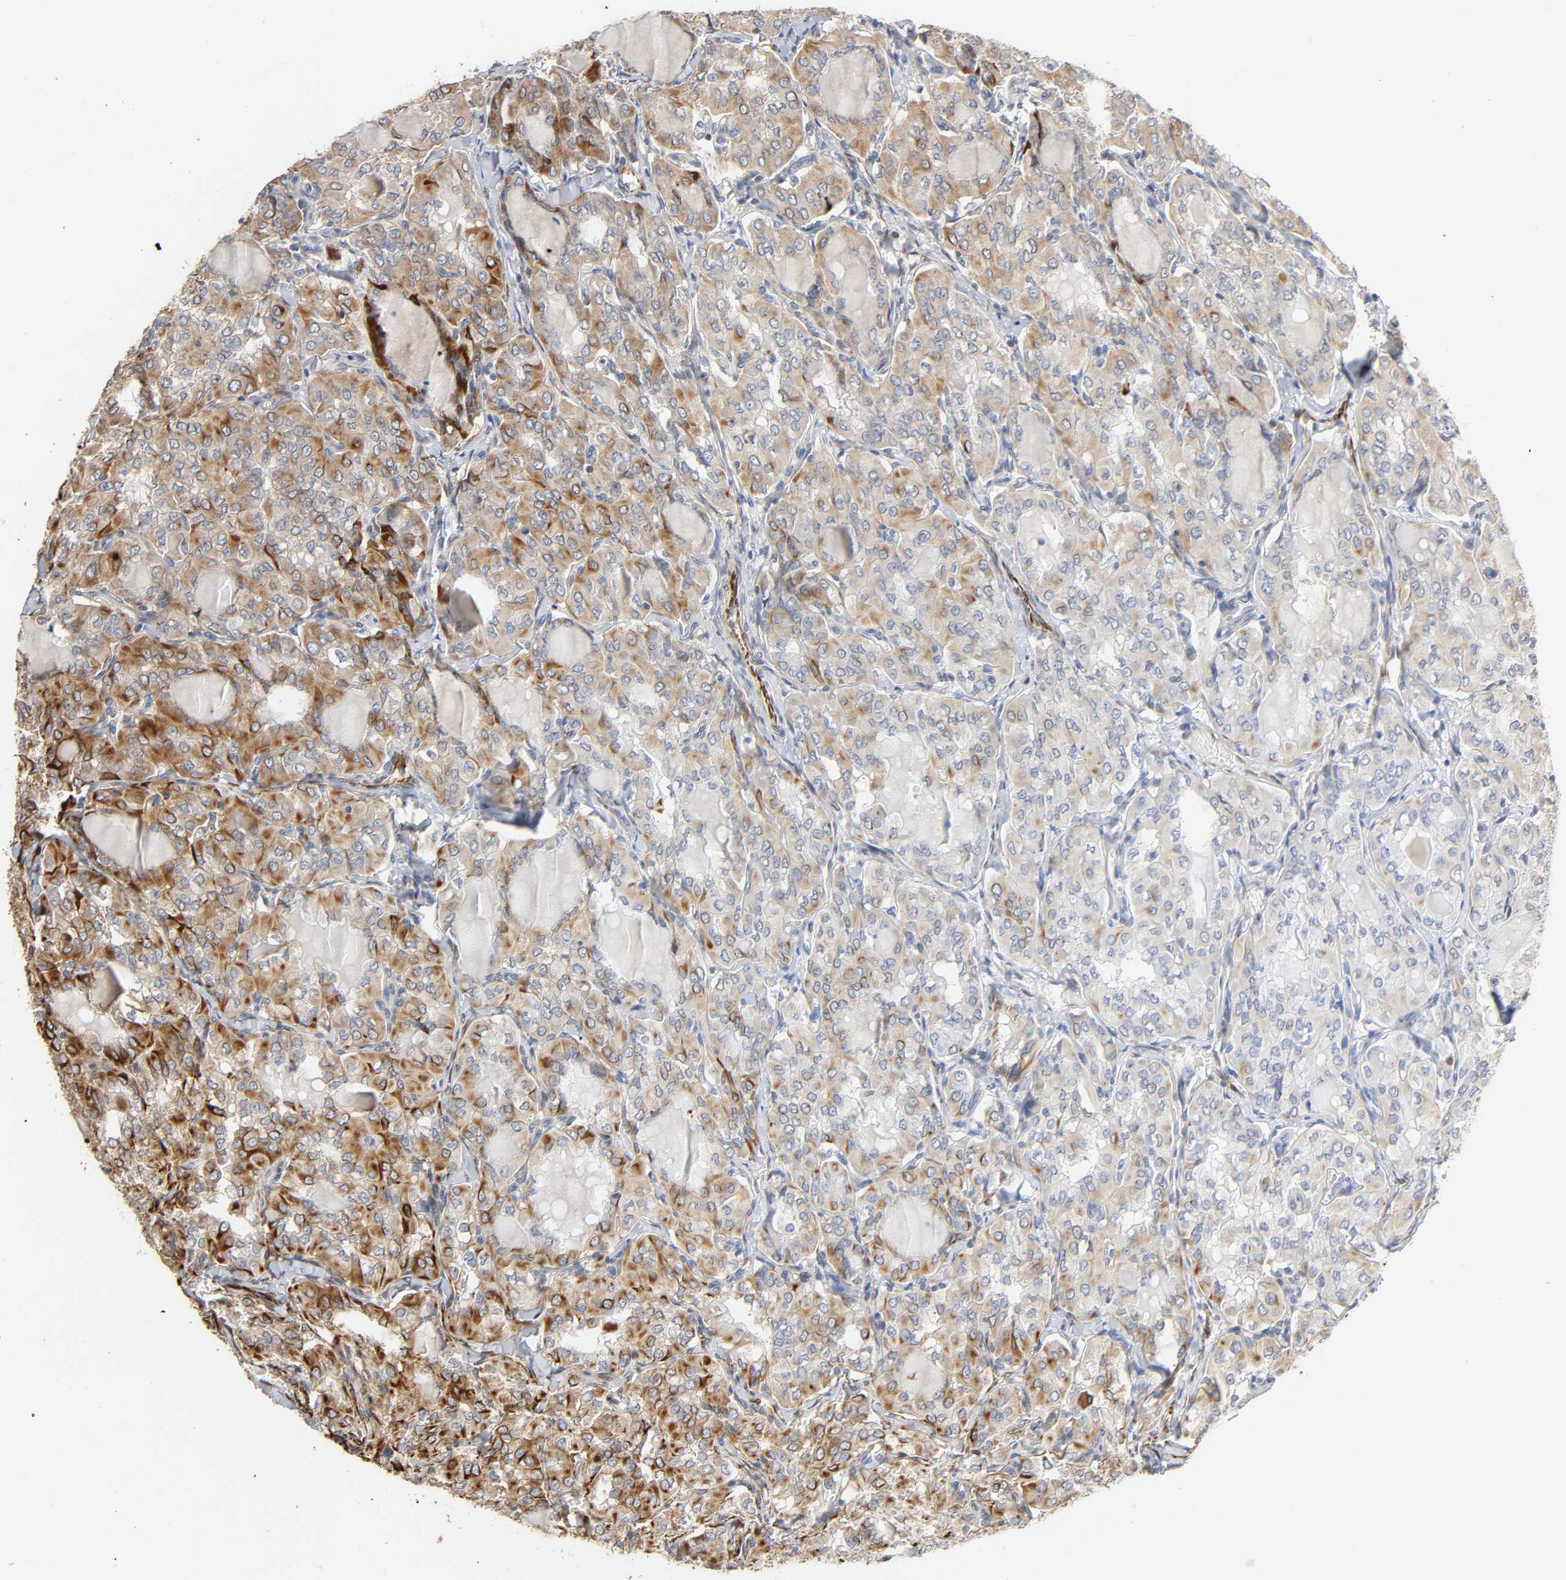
{"staining": {"intensity": "moderate", "quantity": ">75%", "location": "cytoplasmic/membranous"}, "tissue": "thyroid cancer", "cell_type": "Tumor cells", "image_type": "cancer", "snomed": [{"axis": "morphology", "description": "Papillary adenocarcinoma, NOS"}, {"axis": "topography", "description": "Thyroid gland"}], "caption": "This is a photomicrograph of immunohistochemistry staining of papillary adenocarcinoma (thyroid), which shows moderate staining in the cytoplasmic/membranous of tumor cells.", "gene": "FAM118A", "patient": {"sex": "male", "age": 20}}